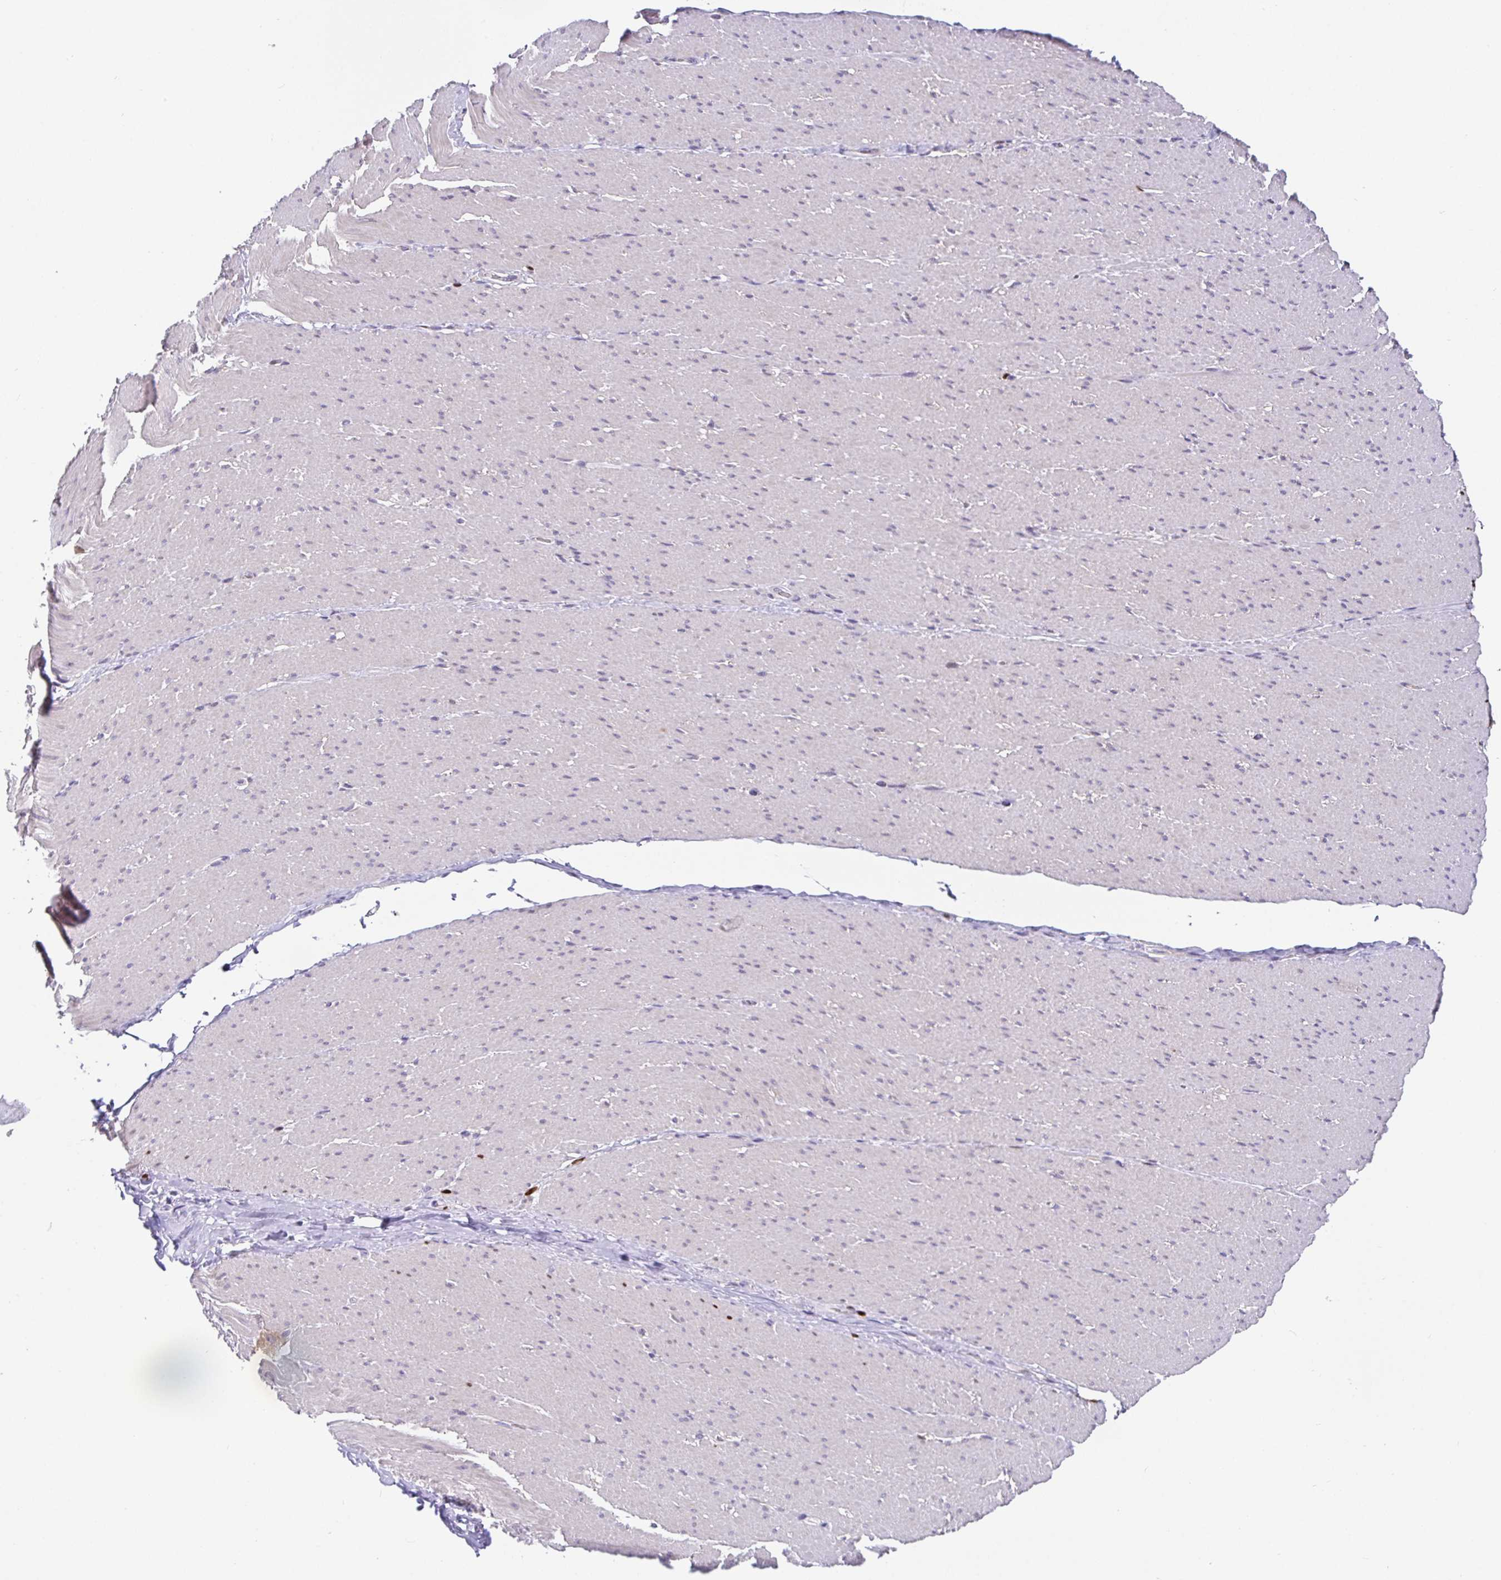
{"staining": {"intensity": "negative", "quantity": "none", "location": "none"}, "tissue": "smooth muscle", "cell_type": "Smooth muscle cells", "image_type": "normal", "snomed": [{"axis": "morphology", "description": "Normal tissue, NOS"}, {"axis": "topography", "description": "Smooth muscle"}, {"axis": "topography", "description": "Rectum"}], "caption": "The histopathology image displays no significant positivity in smooth muscle cells of smooth muscle.", "gene": "SATB1", "patient": {"sex": "male", "age": 53}}